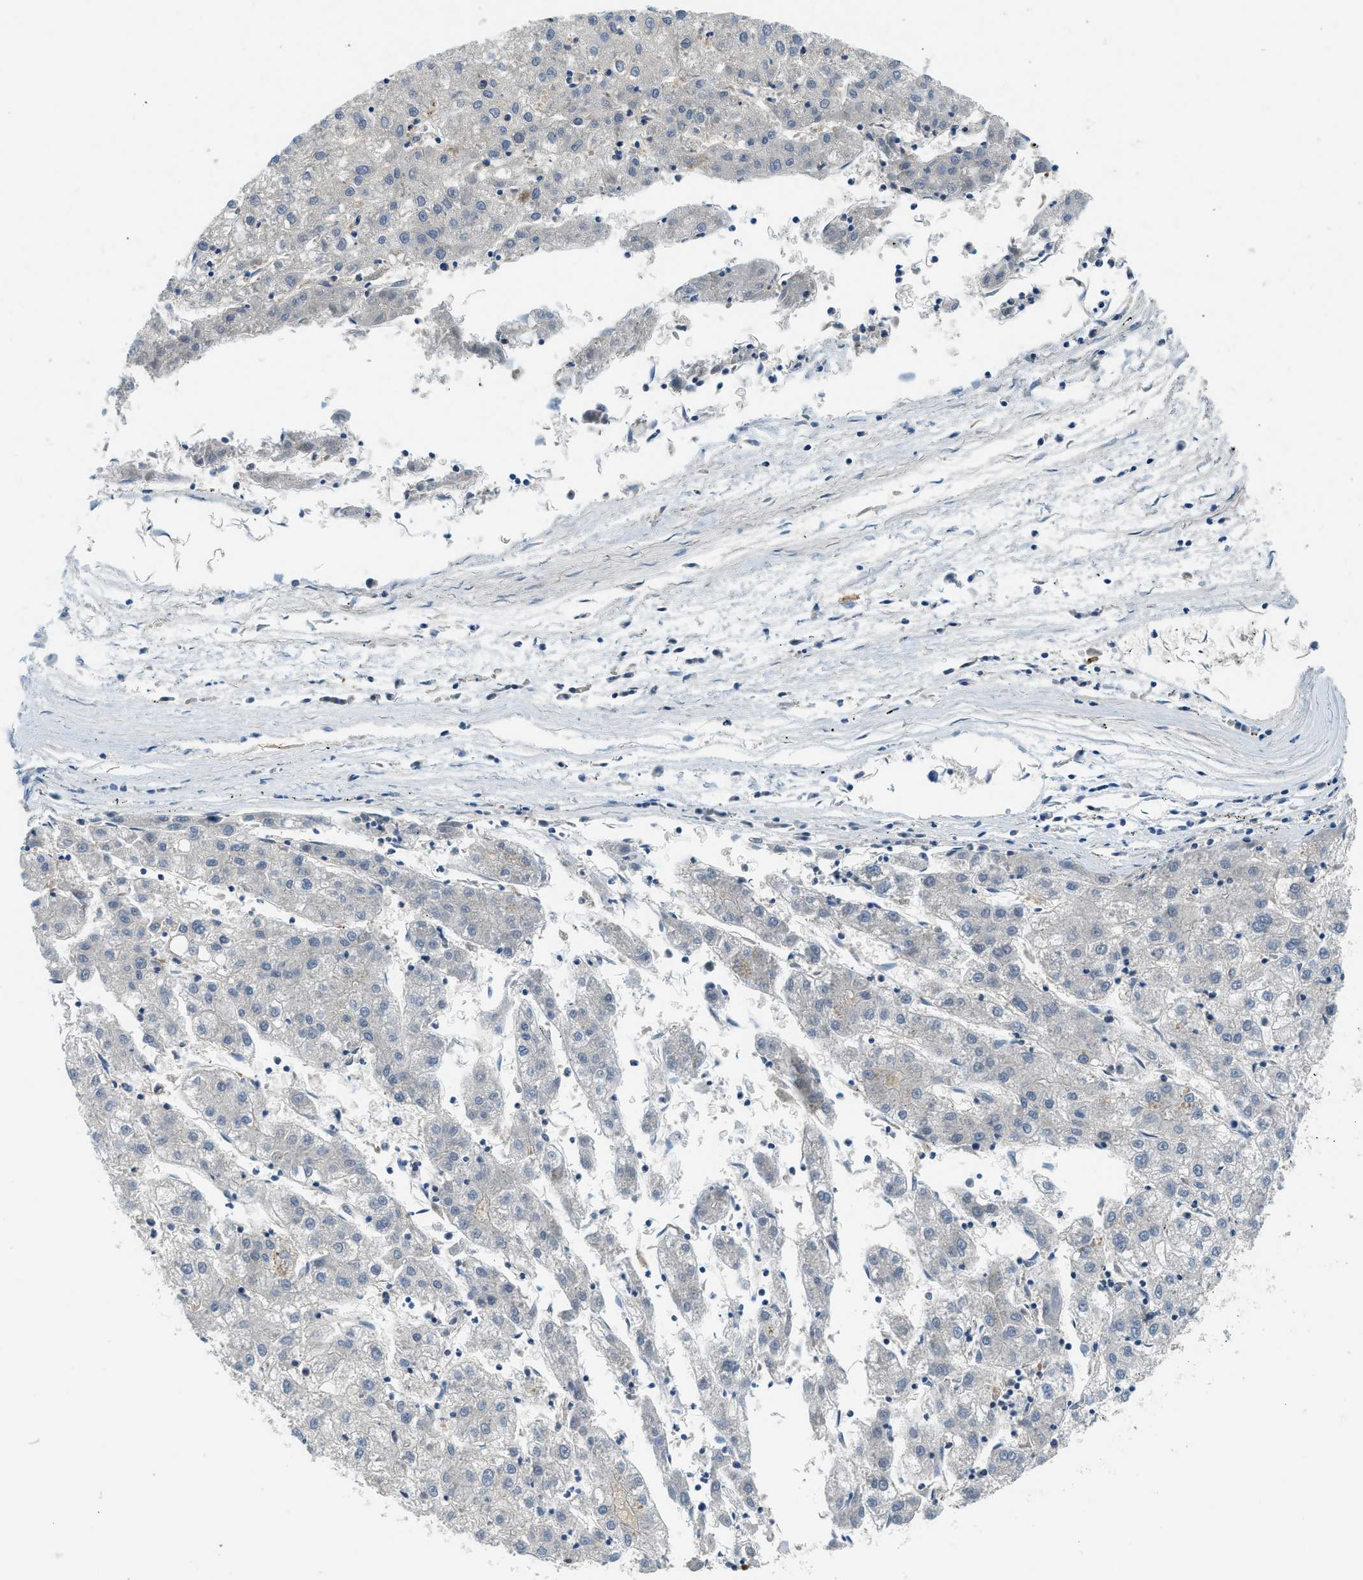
{"staining": {"intensity": "negative", "quantity": "none", "location": "none"}, "tissue": "liver cancer", "cell_type": "Tumor cells", "image_type": "cancer", "snomed": [{"axis": "morphology", "description": "Carcinoma, Hepatocellular, NOS"}, {"axis": "topography", "description": "Liver"}], "caption": "Immunohistochemistry (IHC) of liver hepatocellular carcinoma shows no staining in tumor cells. Nuclei are stained in blue.", "gene": "KCNK1", "patient": {"sex": "male", "age": 72}}